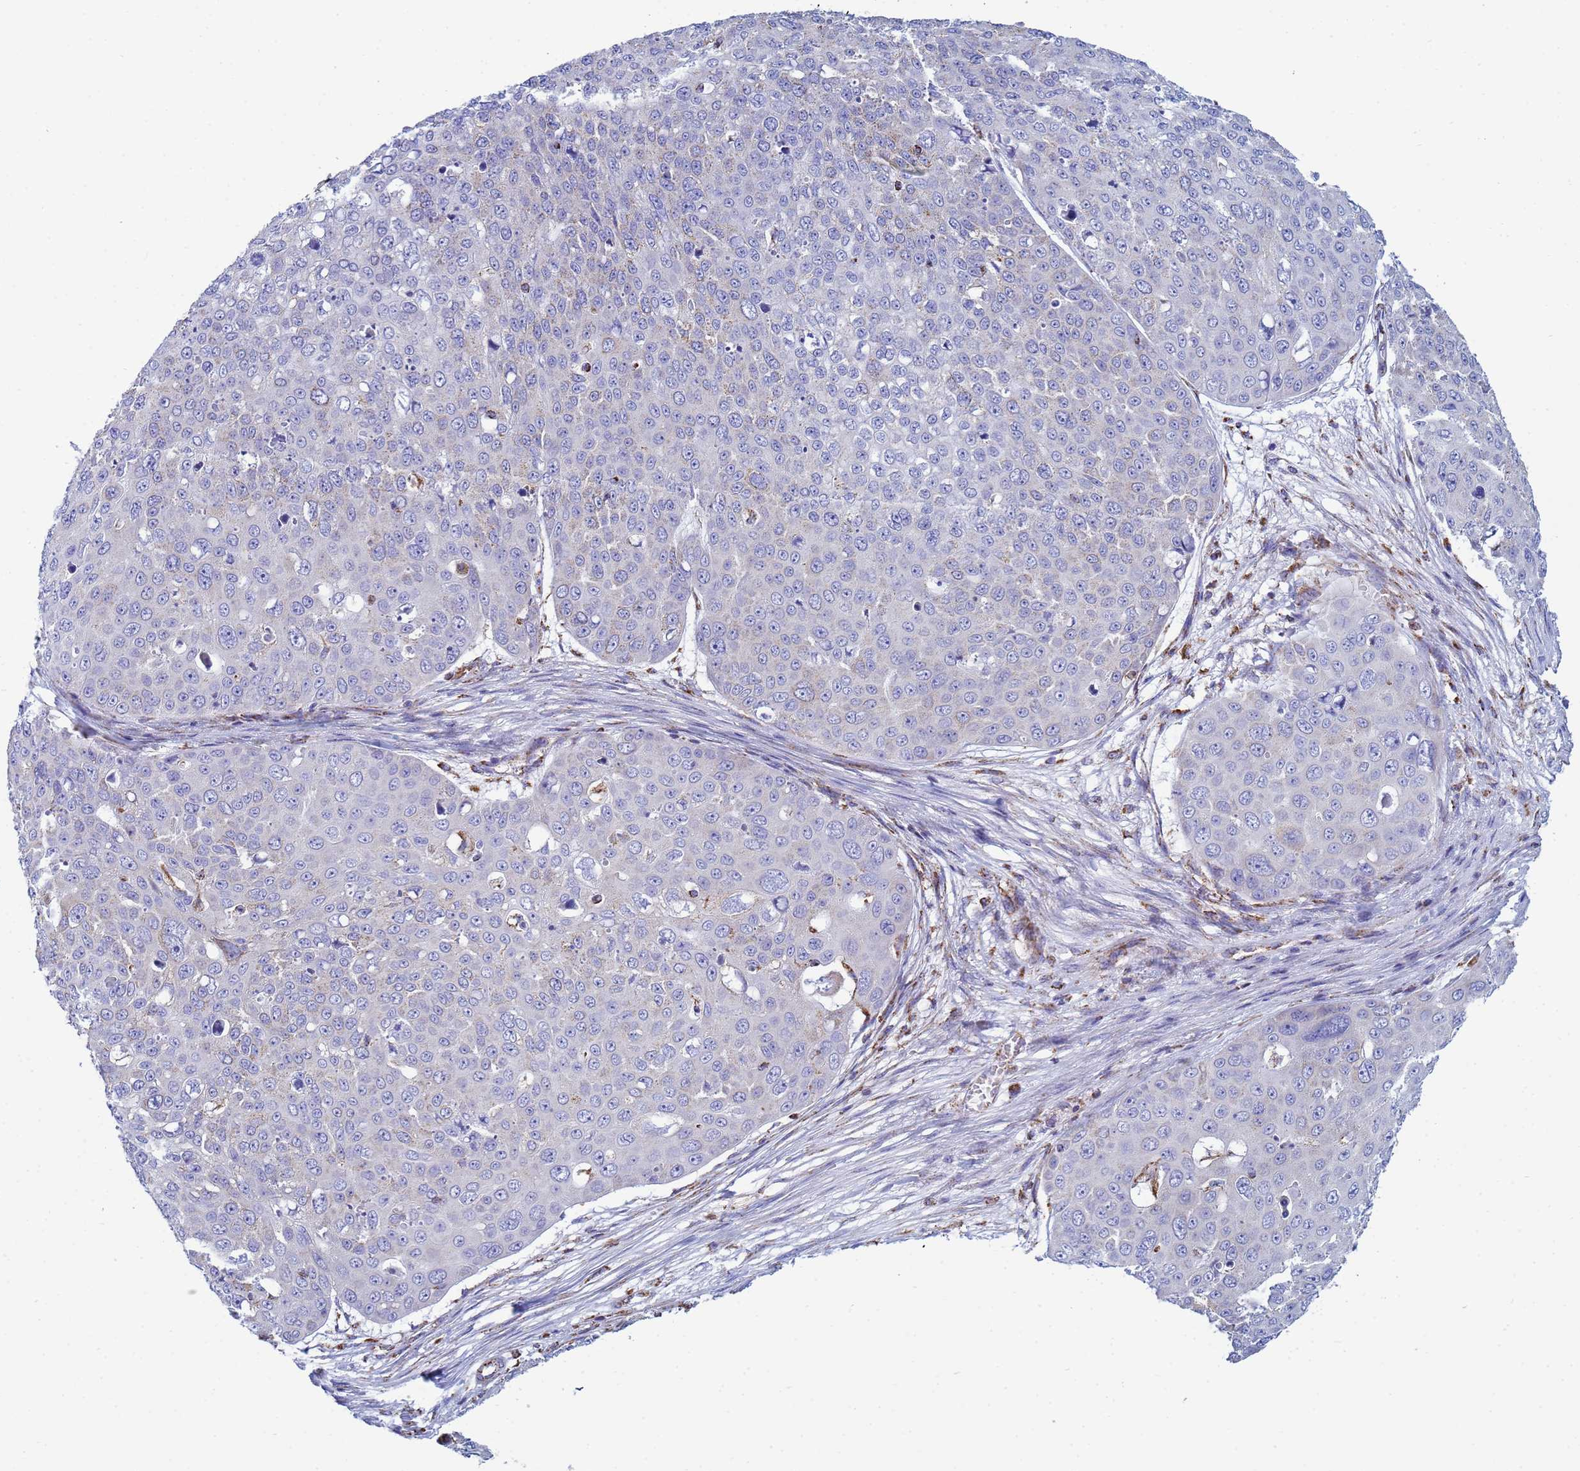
{"staining": {"intensity": "negative", "quantity": "none", "location": "none"}, "tissue": "skin cancer", "cell_type": "Tumor cells", "image_type": "cancer", "snomed": [{"axis": "morphology", "description": "Squamous cell carcinoma, NOS"}, {"axis": "topography", "description": "Skin"}], "caption": "Skin cancer (squamous cell carcinoma) stained for a protein using immunohistochemistry demonstrates no positivity tumor cells.", "gene": "COQ4", "patient": {"sex": "male", "age": 71}}